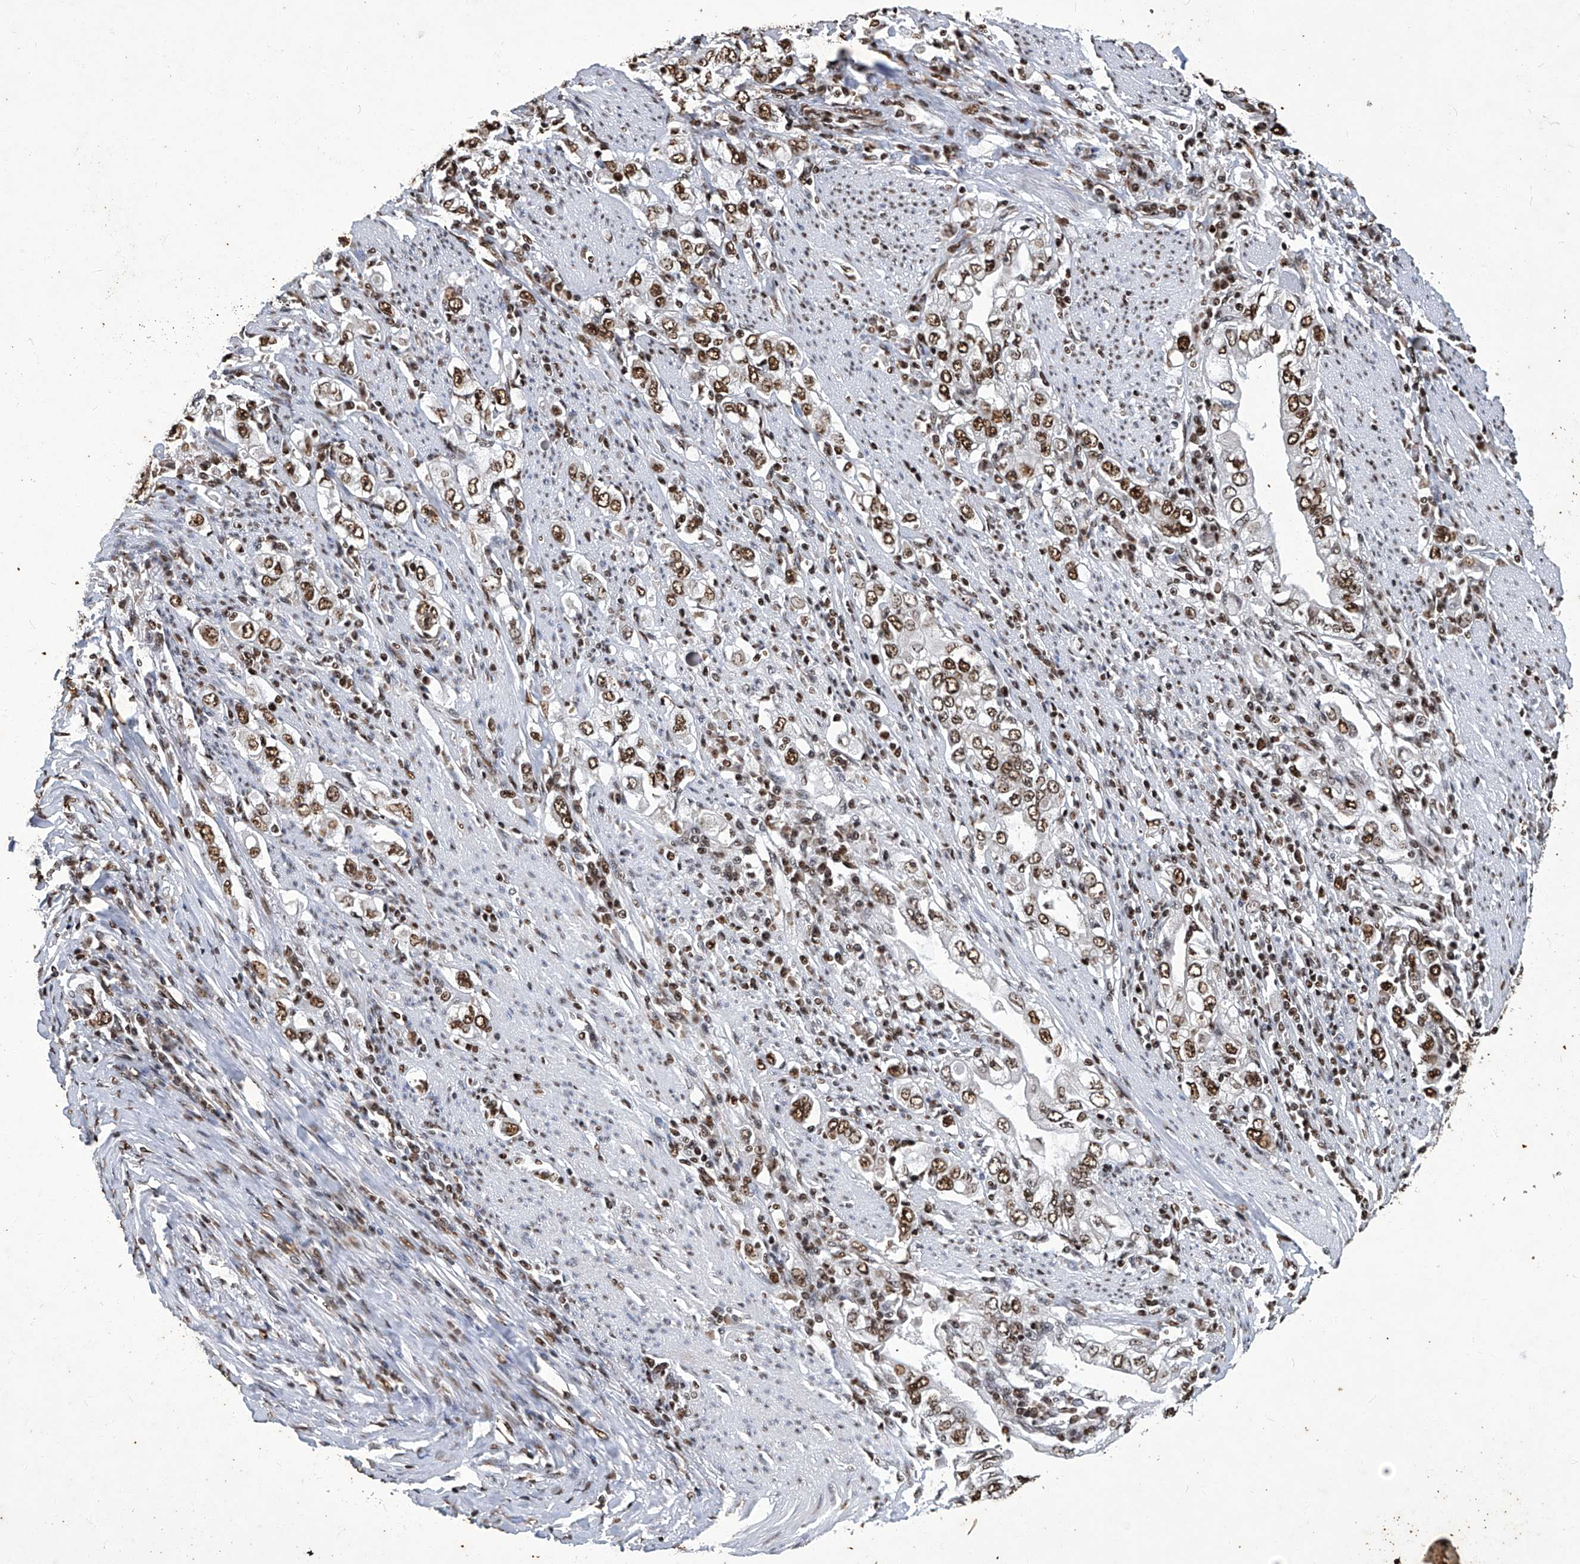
{"staining": {"intensity": "strong", "quantity": ">75%", "location": "nuclear"}, "tissue": "stomach cancer", "cell_type": "Tumor cells", "image_type": "cancer", "snomed": [{"axis": "morphology", "description": "Adenocarcinoma, NOS"}, {"axis": "topography", "description": "Stomach, lower"}], "caption": "Protein staining shows strong nuclear expression in about >75% of tumor cells in stomach cancer.", "gene": "HBP1", "patient": {"sex": "female", "age": 72}}